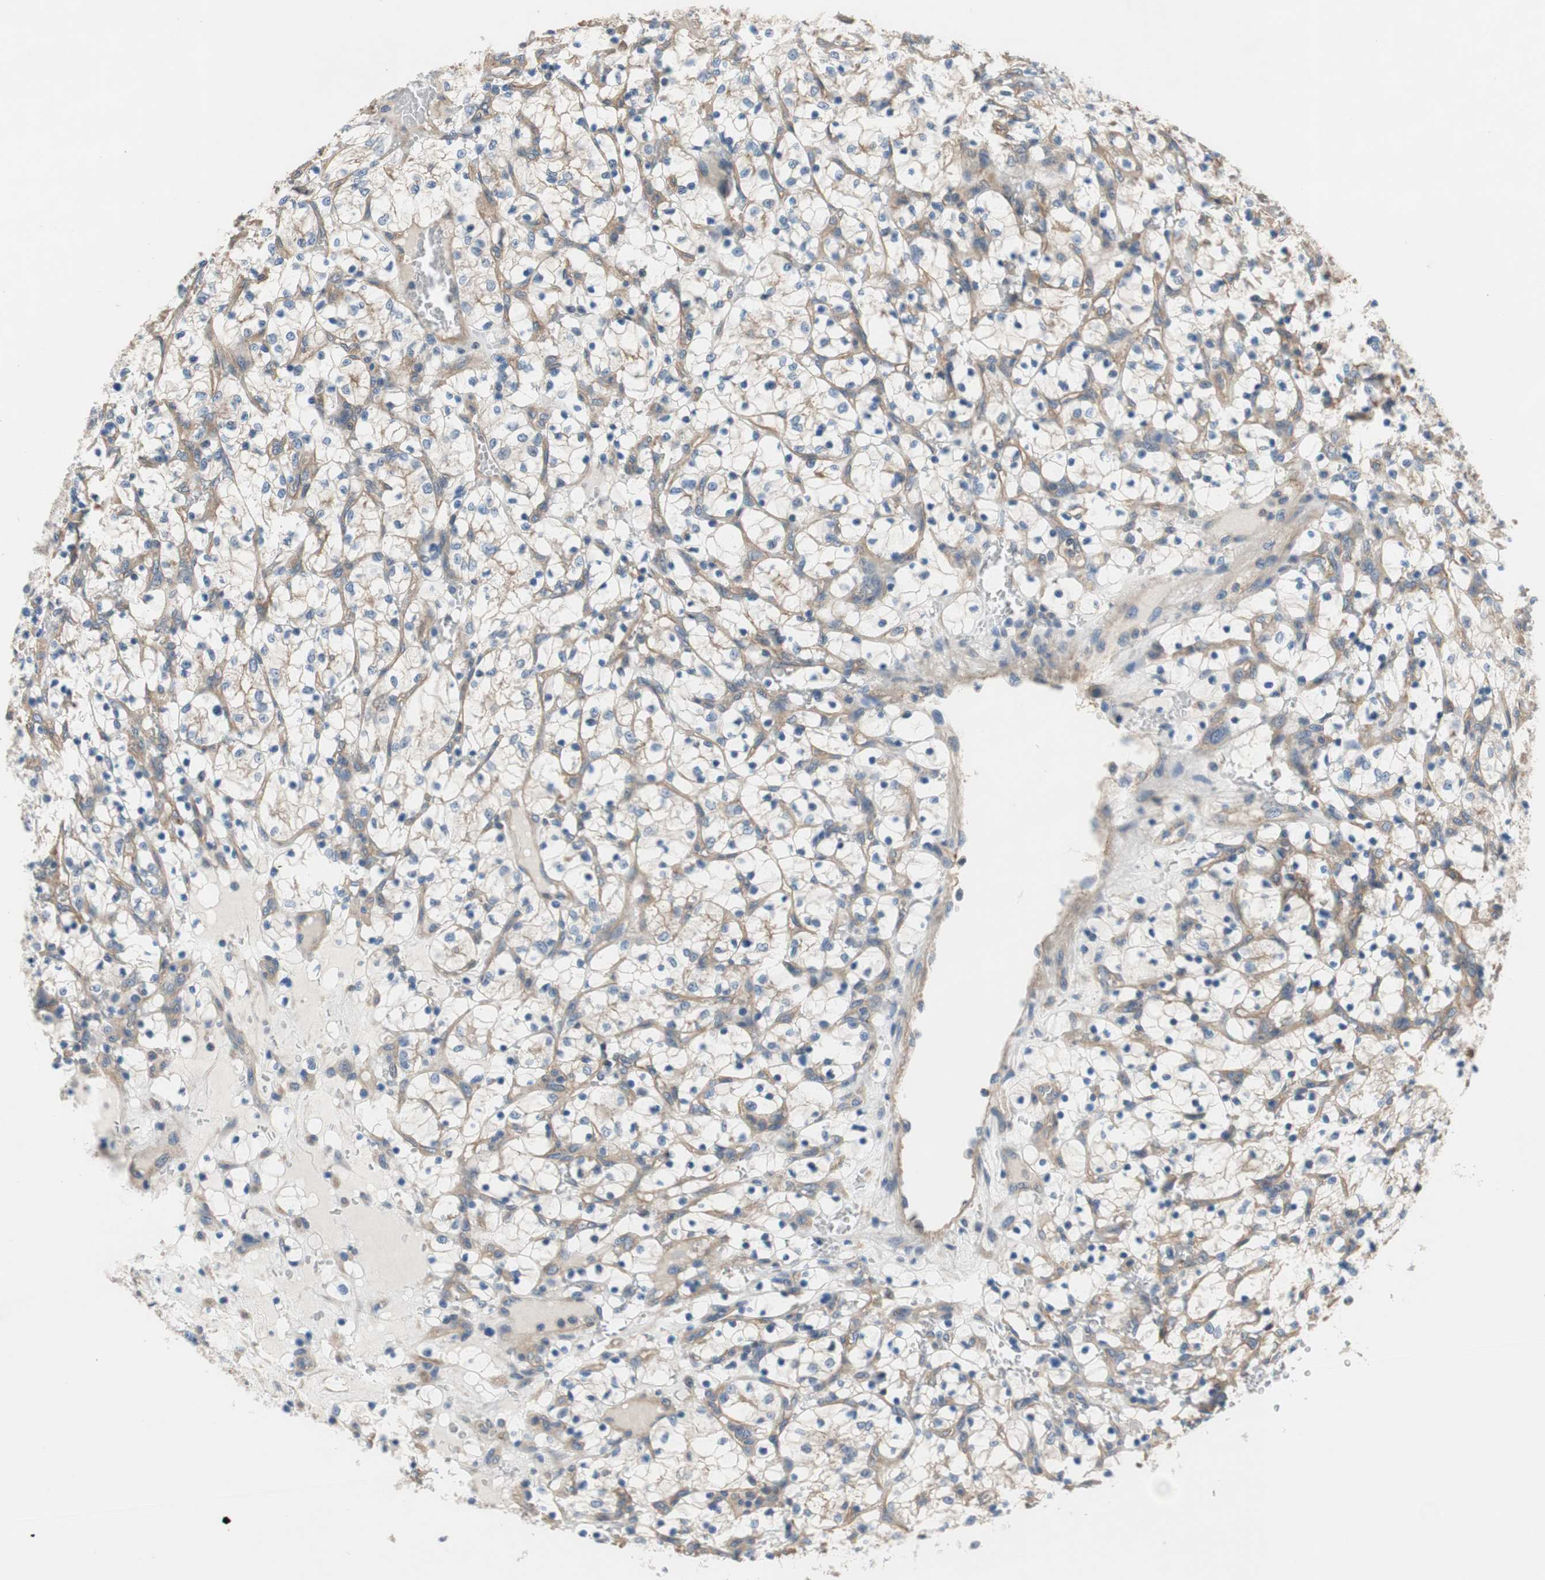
{"staining": {"intensity": "negative", "quantity": "none", "location": "none"}, "tissue": "renal cancer", "cell_type": "Tumor cells", "image_type": "cancer", "snomed": [{"axis": "morphology", "description": "Adenocarcinoma, NOS"}, {"axis": "topography", "description": "Kidney"}], "caption": "Protein analysis of renal cancer (adenocarcinoma) reveals no significant expression in tumor cells.", "gene": "CALML3", "patient": {"sex": "female", "age": 69}}